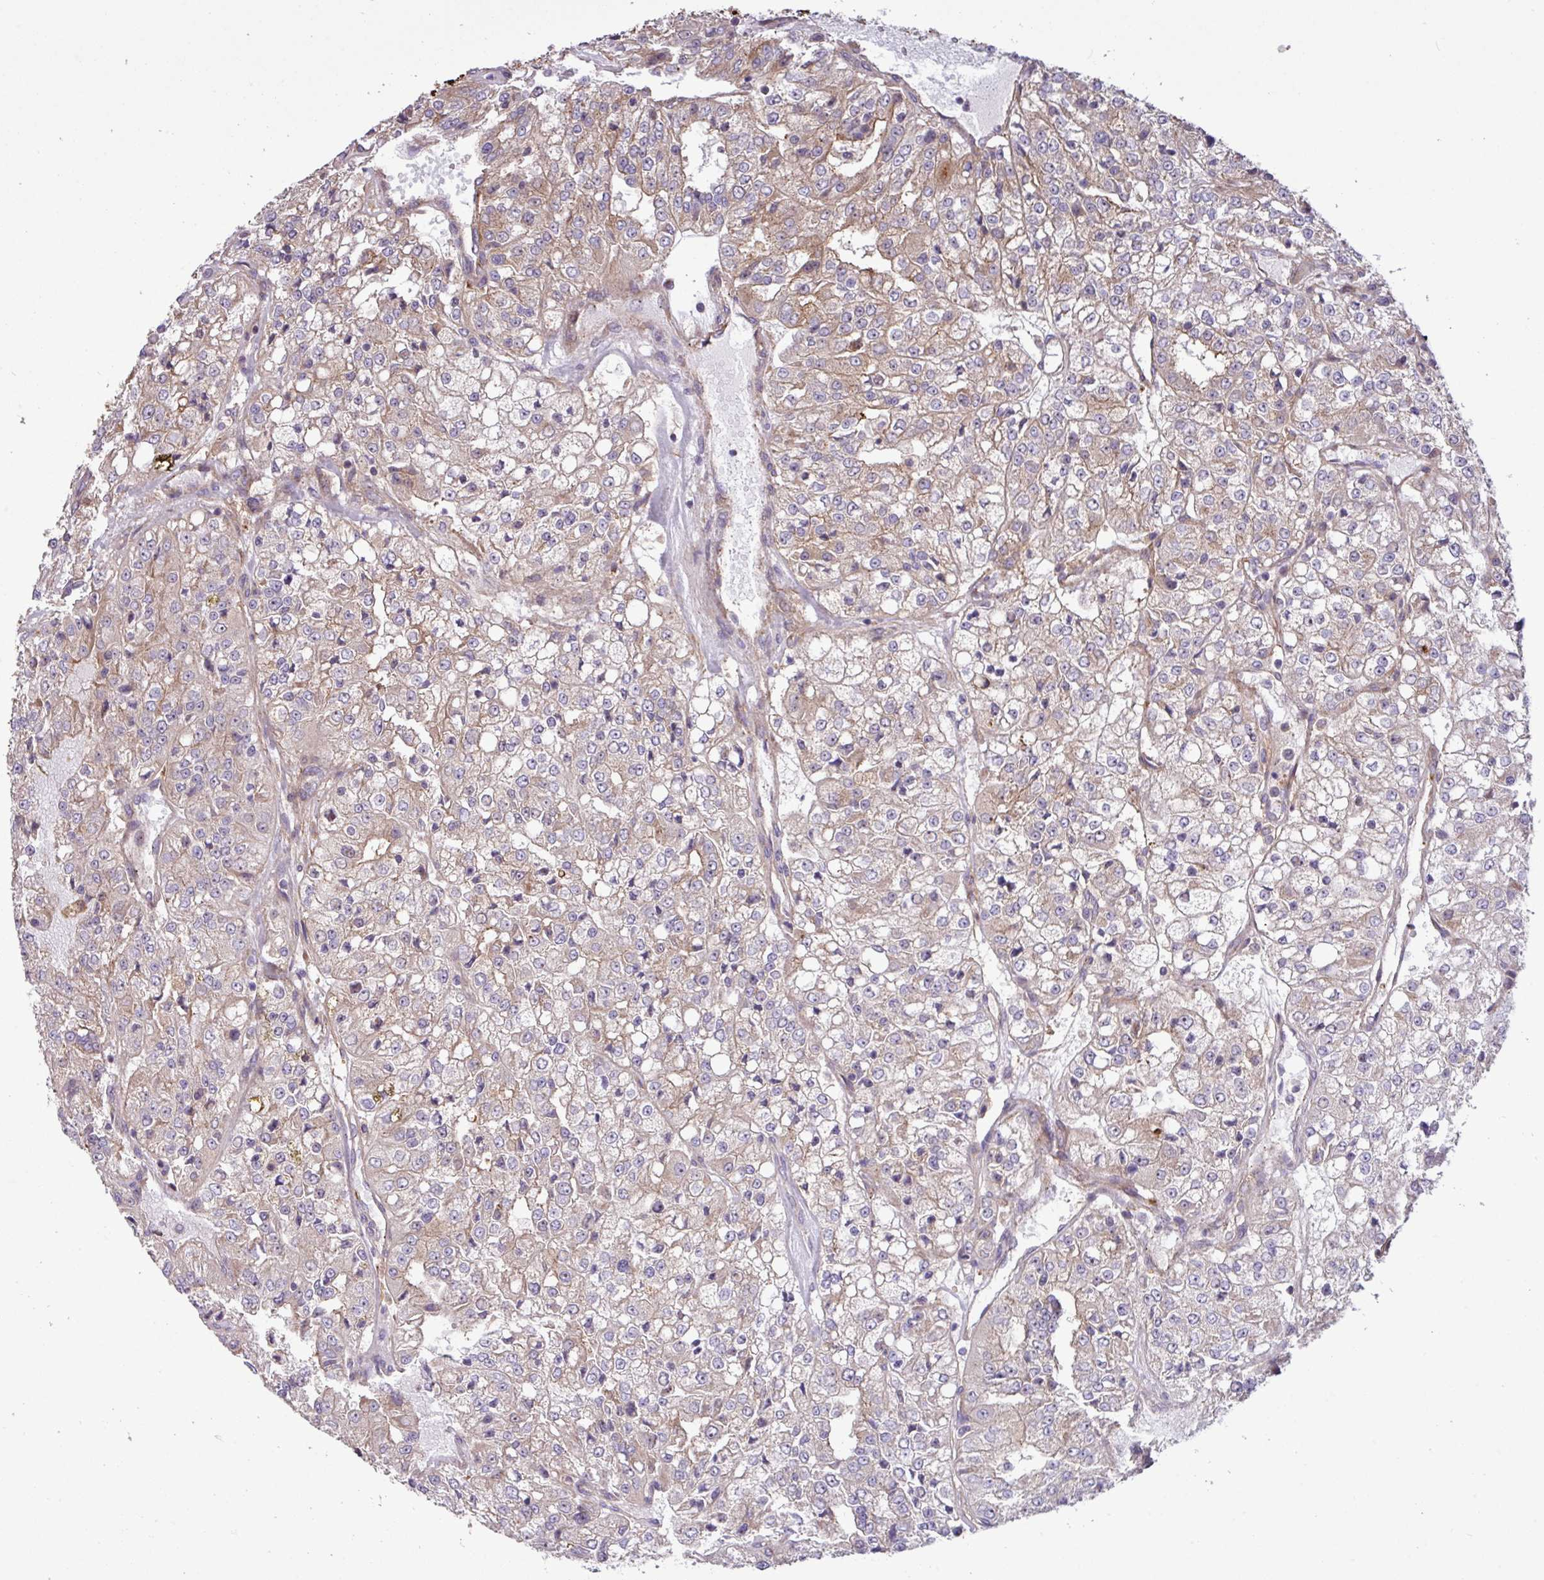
{"staining": {"intensity": "weak", "quantity": "25%-75%", "location": "cytoplasmic/membranous"}, "tissue": "renal cancer", "cell_type": "Tumor cells", "image_type": "cancer", "snomed": [{"axis": "morphology", "description": "Adenocarcinoma, NOS"}, {"axis": "topography", "description": "Kidney"}], "caption": "Tumor cells show low levels of weak cytoplasmic/membranous staining in approximately 25%-75% of cells in human renal cancer.", "gene": "ZNF300", "patient": {"sex": "female", "age": 63}}